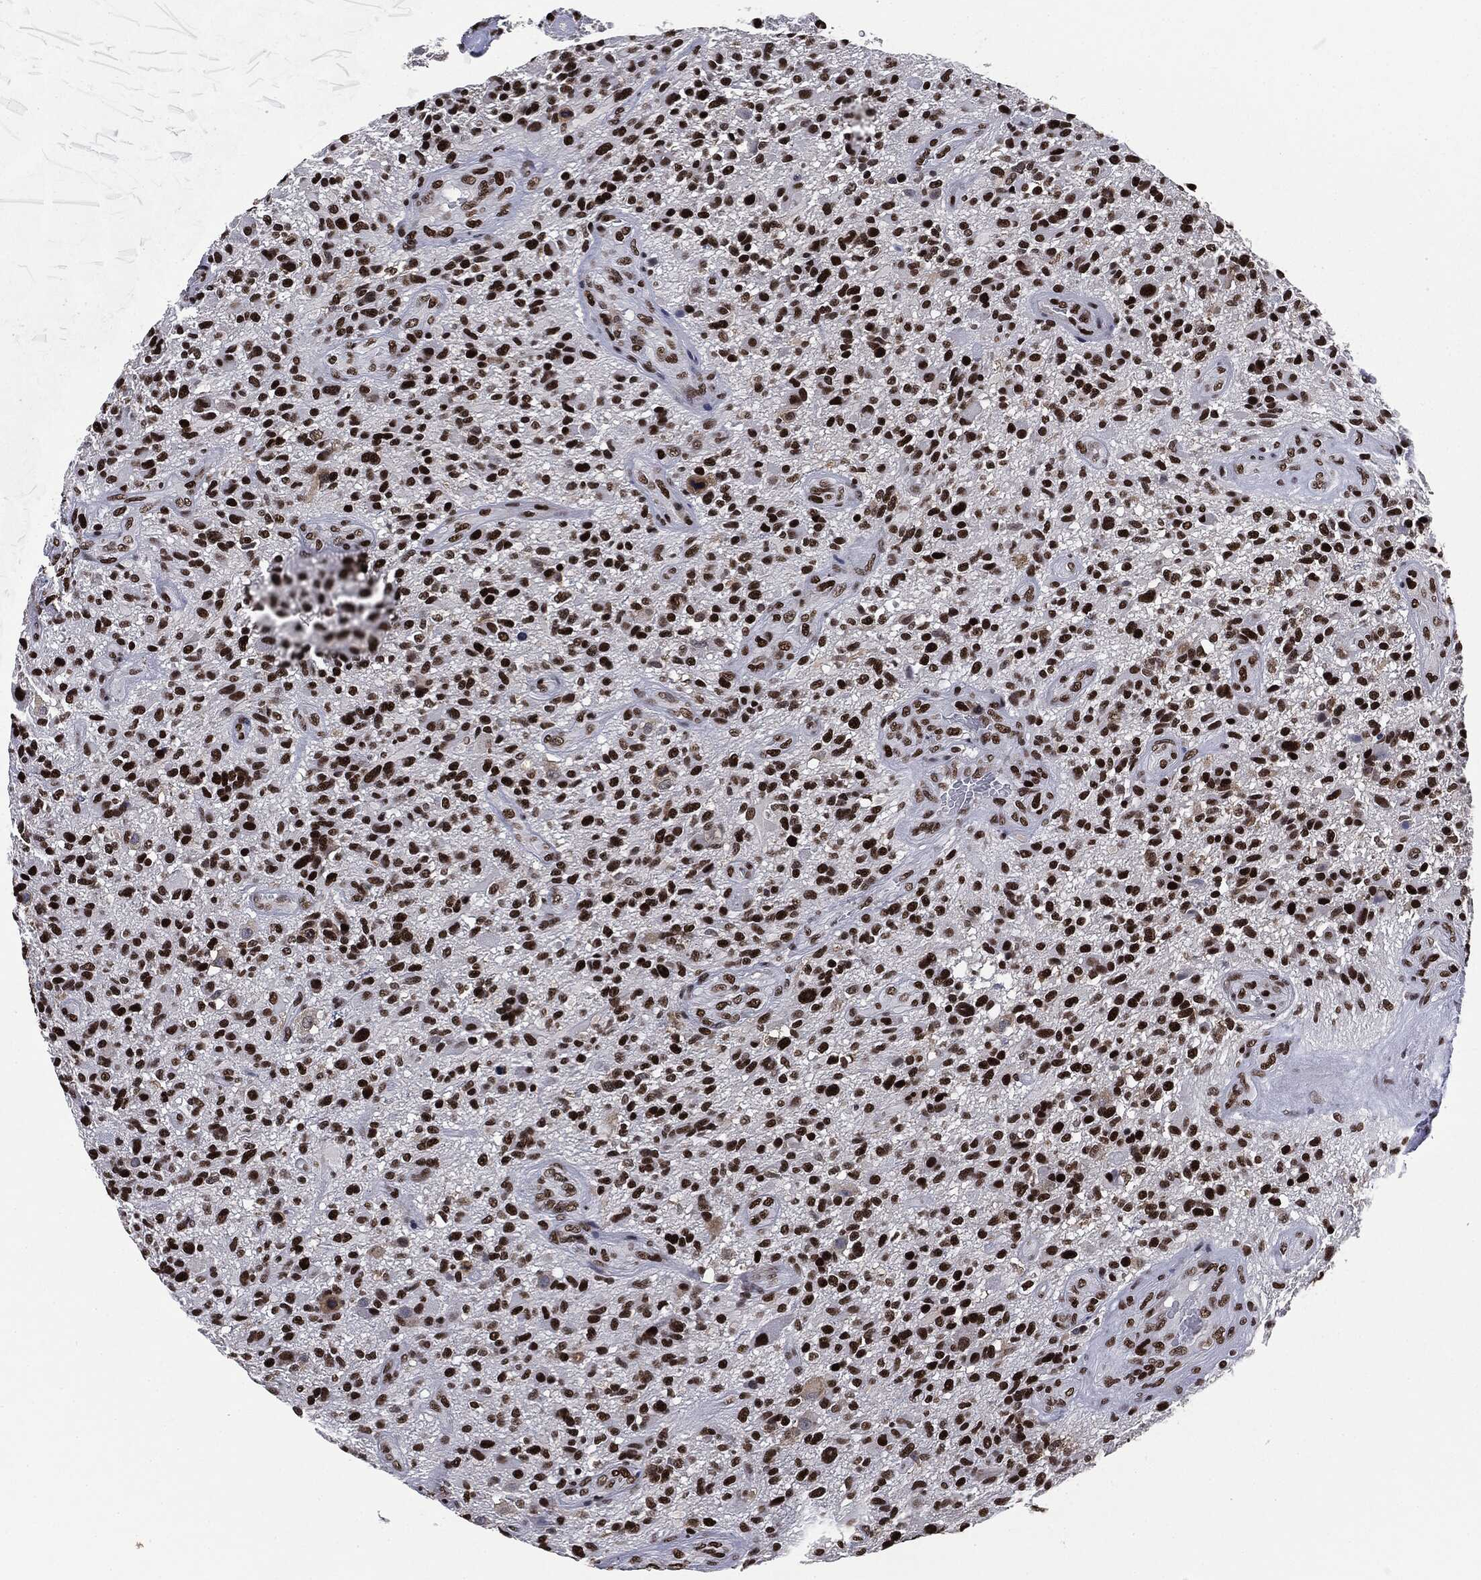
{"staining": {"intensity": "strong", "quantity": ">75%", "location": "nuclear"}, "tissue": "glioma", "cell_type": "Tumor cells", "image_type": "cancer", "snomed": [{"axis": "morphology", "description": "Glioma, malignant, High grade"}, {"axis": "topography", "description": "Brain"}], "caption": "Immunohistochemistry (IHC) of glioma exhibits high levels of strong nuclear staining in approximately >75% of tumor cells. The protein of interest is stained brown, and the nuclei are stained in blue (DAB IHC with brightfield microscopy, high magnification).", "gene": "MSH2", "patient": {"sex": "male", "age": 47}}